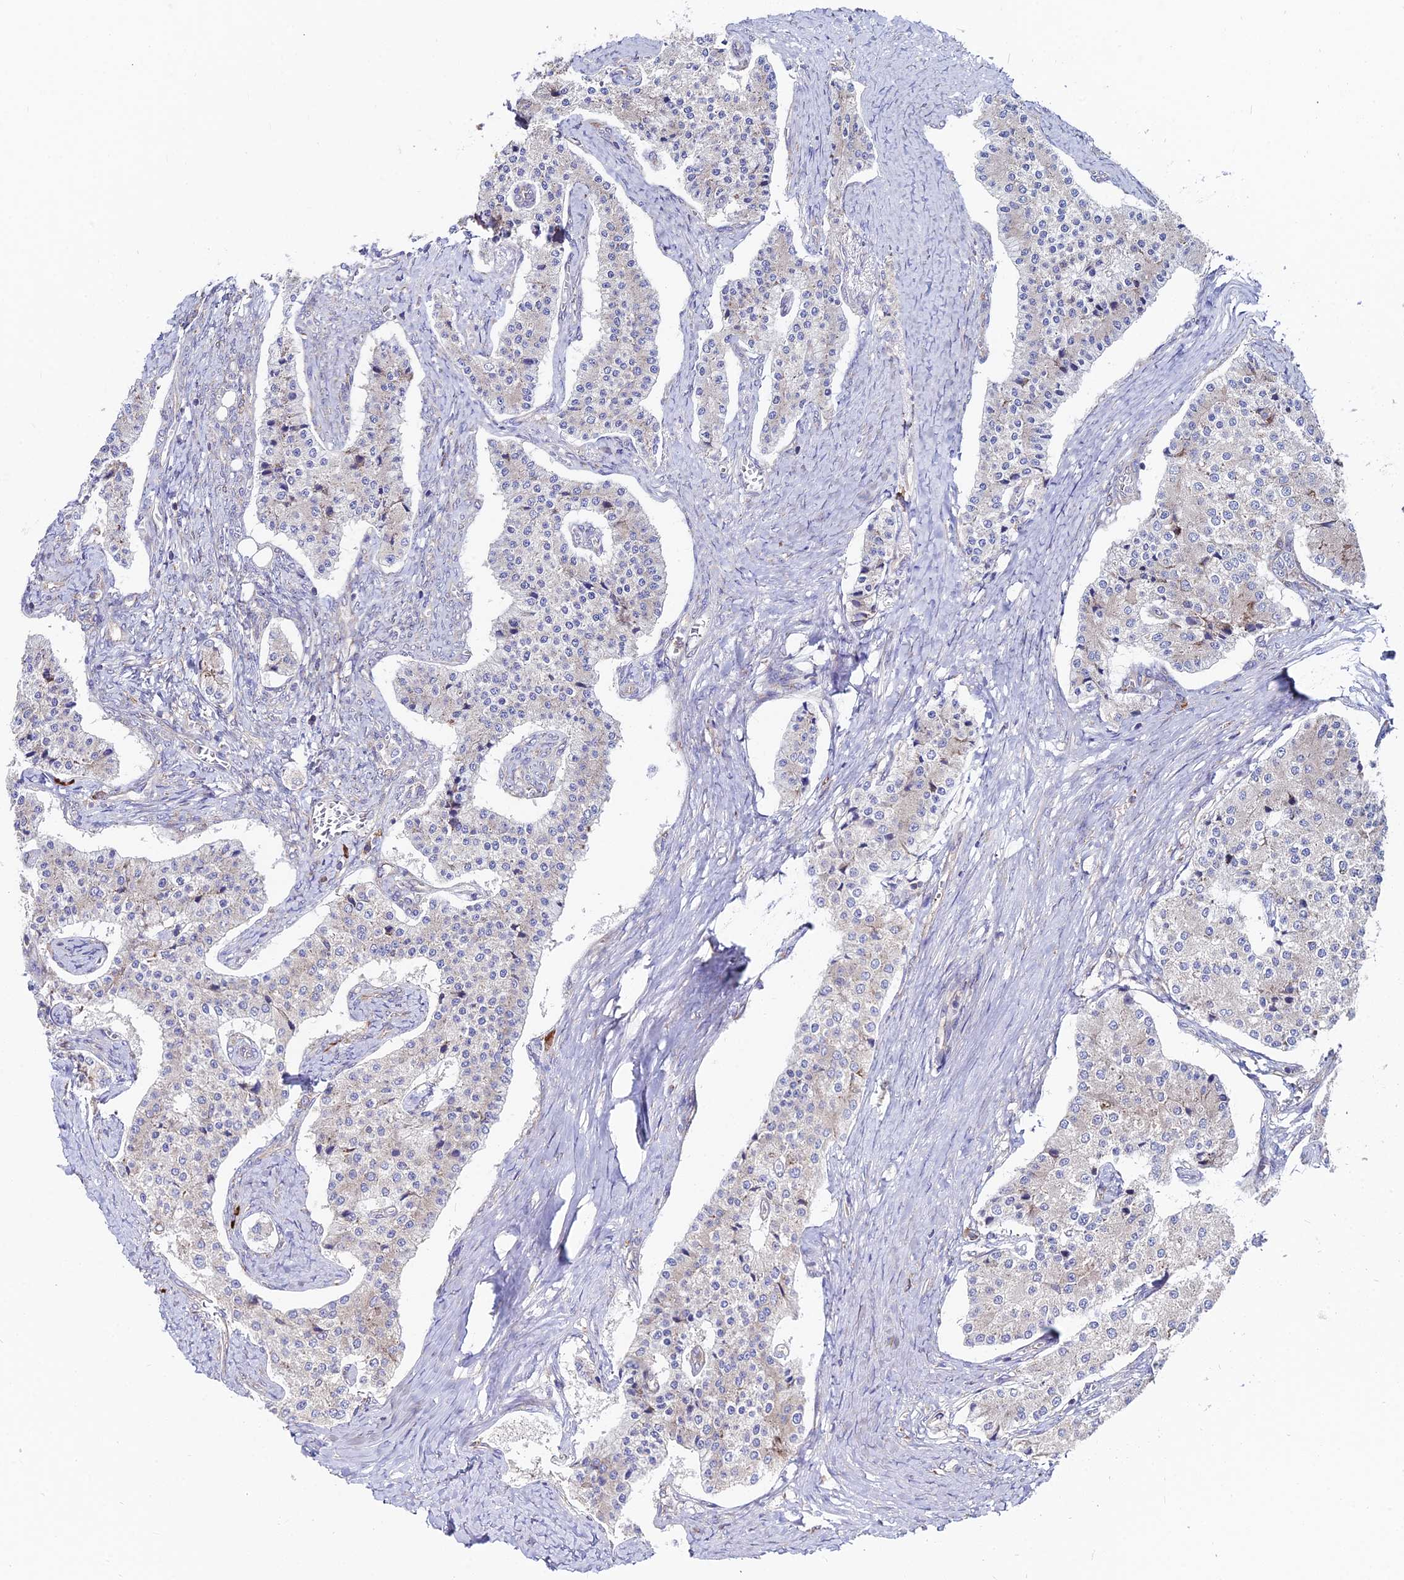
{"staining": {"intensity": "negative", "quantity": "none", "location": "none"}, "tissue": "carcinoid", "cell_type": "Tumor cells", "image_type": "cancer", "snomed": [{"axis": "morphology", "description": "Carcinoid, malignant, NOS"}, {"axis": "topography", "description": "Colon"}], "caption": "Immunohistochemistry of carcinoid (malignant) shows no staining in tumor cells. (DAB immunohistochemistry (IHC) visualized using brightfield microscopy, high magnification).", "gene": "EIF3K", "patient": {"sex": "female", "age": 52}}